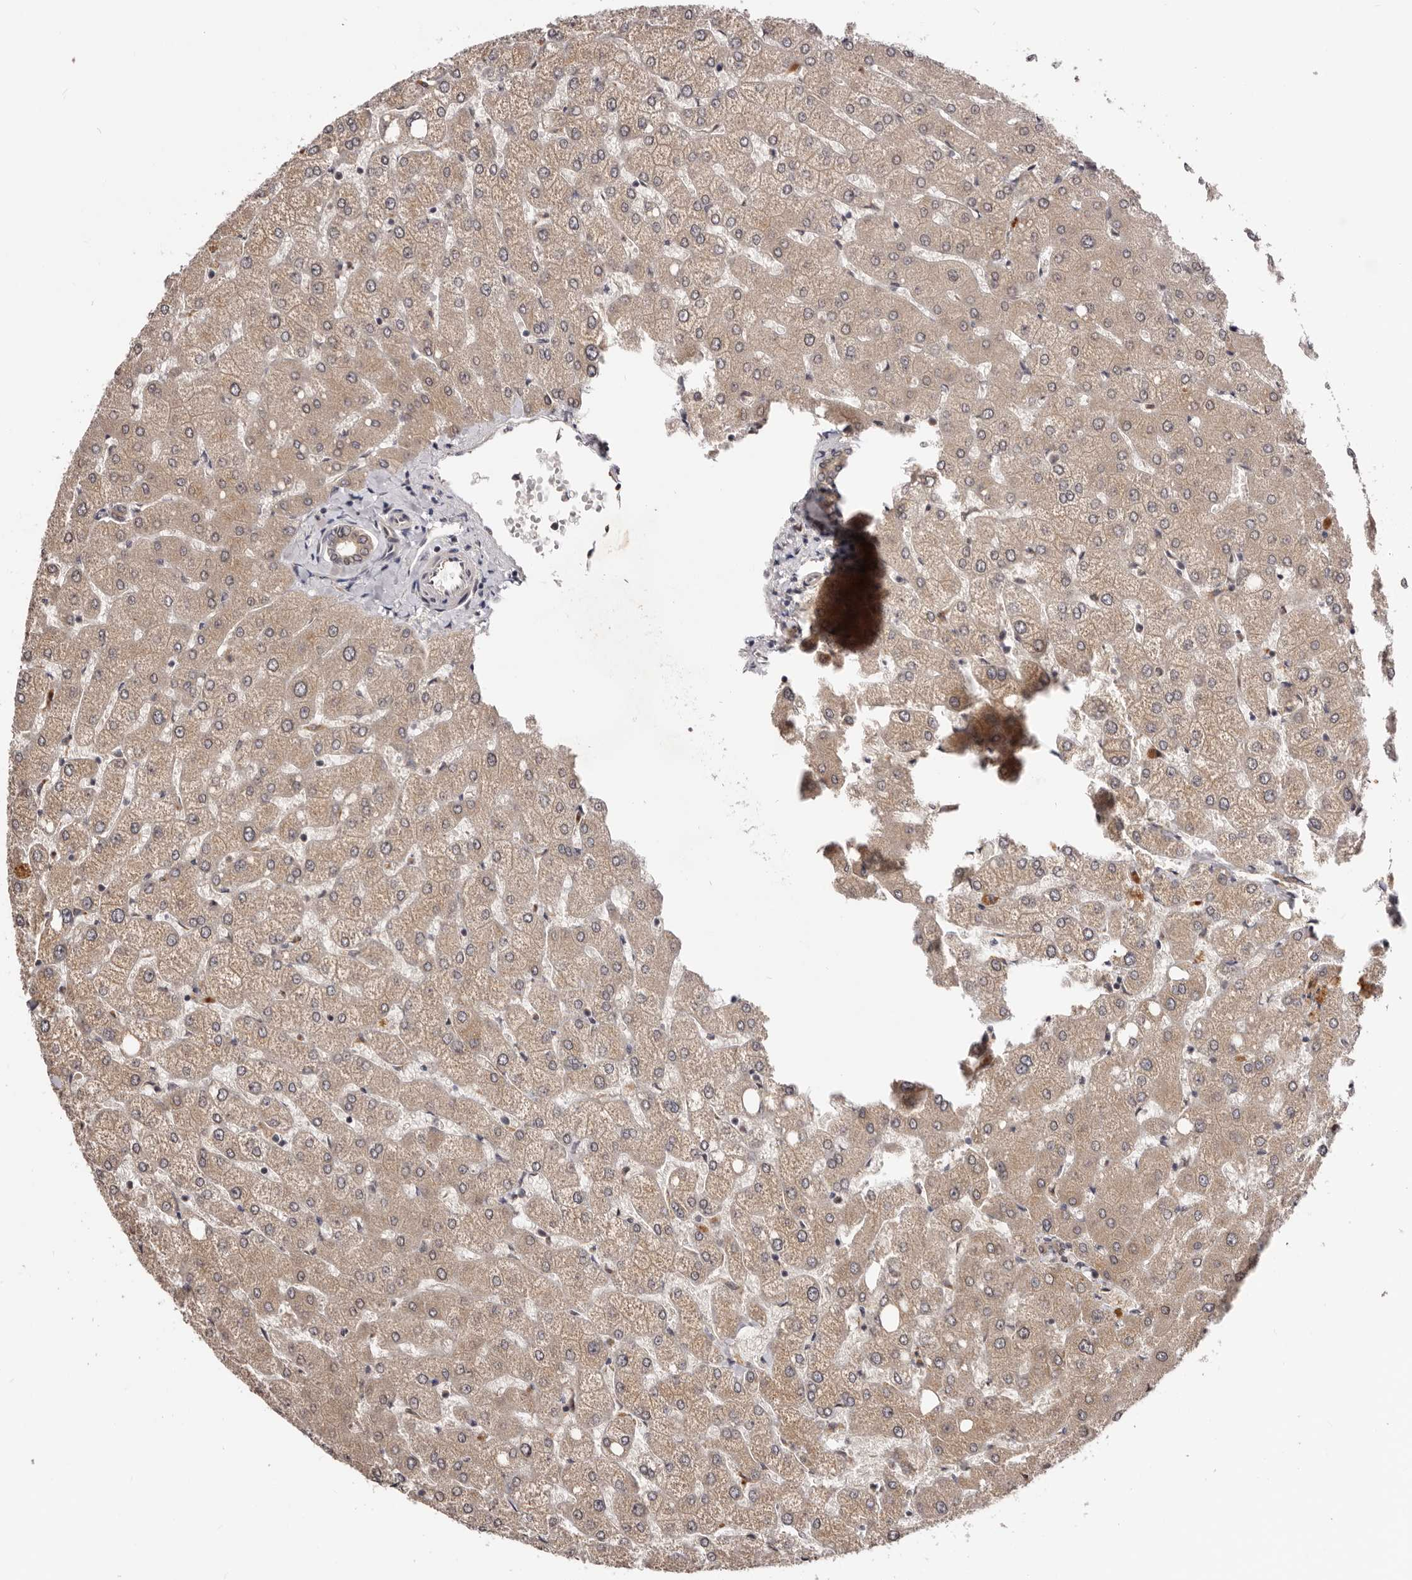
{"staining": {"intensity": "weak", "quantity": ">75%", "location": "cytoplasmic/membranous"}, "tissue": "liver", "cell_type": "Cholangiocytes", "image_type": "normal", "snomed": [{"axis": "morphology", "description": "Normal tissue, NOS"}, {"axis": "topography", "description": "Liver"}], "caption": "DAB immunohistochemical staining of unremarkable human liver demonstrates weak cytoplasmic/membranous protein staining in approximately >75% of cholangiocytes. Nuclei are stained in blue.", "gene": "MDP1", "patient": {"sex": "female", "age": 54}}